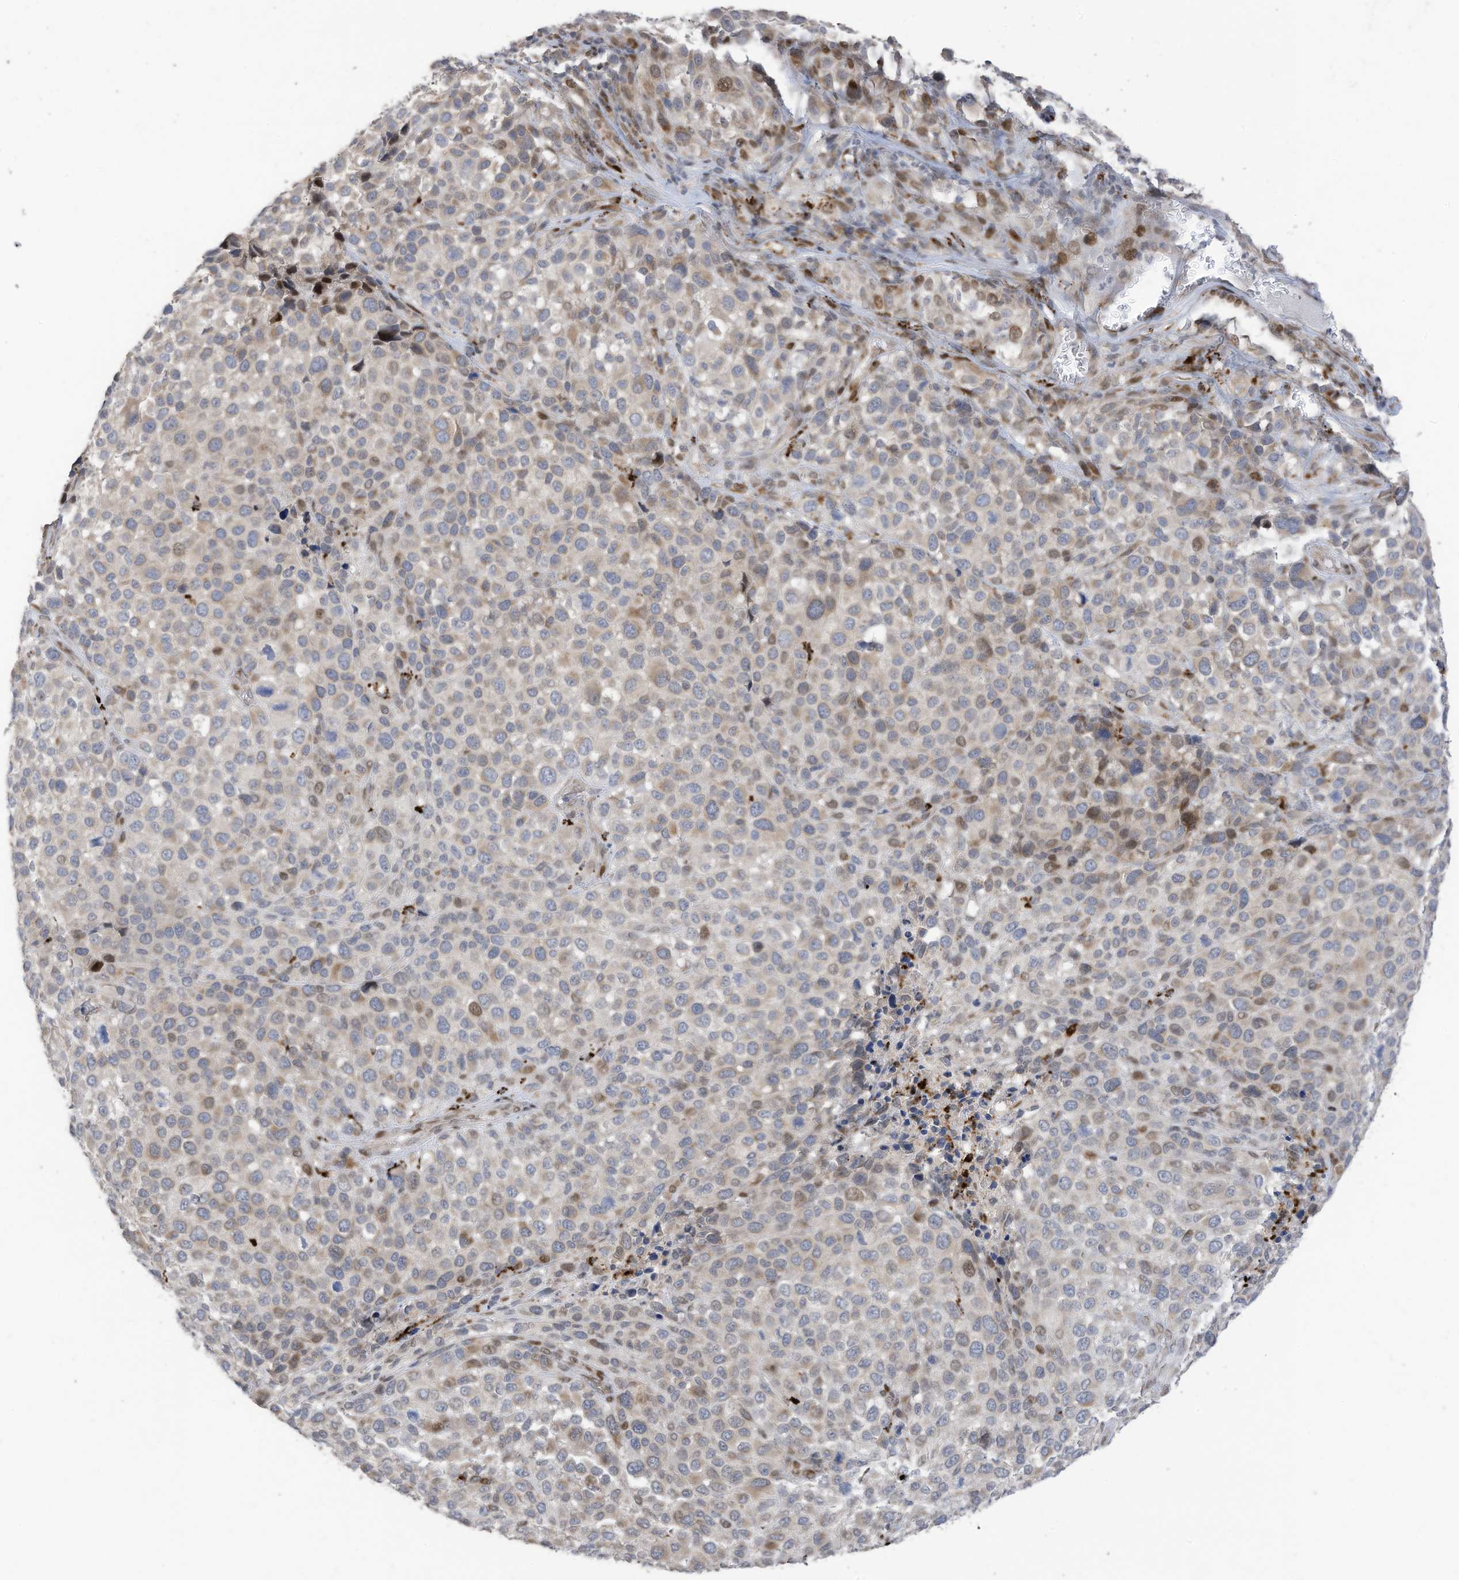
{"staining": {"intensity": "weak", "quantity": "<25%", "location": "cytoplasmic/membranous,nuclear"}, "tissue": "melanoma", "cell_type": "Tumor cells", "image_type": "cancer", "snomed": [{"axis": "morphology", "description": "Malignant melanoma, NOS"}, {"axis": "topography", "description": "Skin of trunk"}], "caption": "Immunohistochemistry (IHC) histopathology image of human malignant melanoma stained for a protein (brown), which demonstrates no expression in tumor cells.", "gene": "RABL3", "patient": {"sex": "male", "age": 71}}